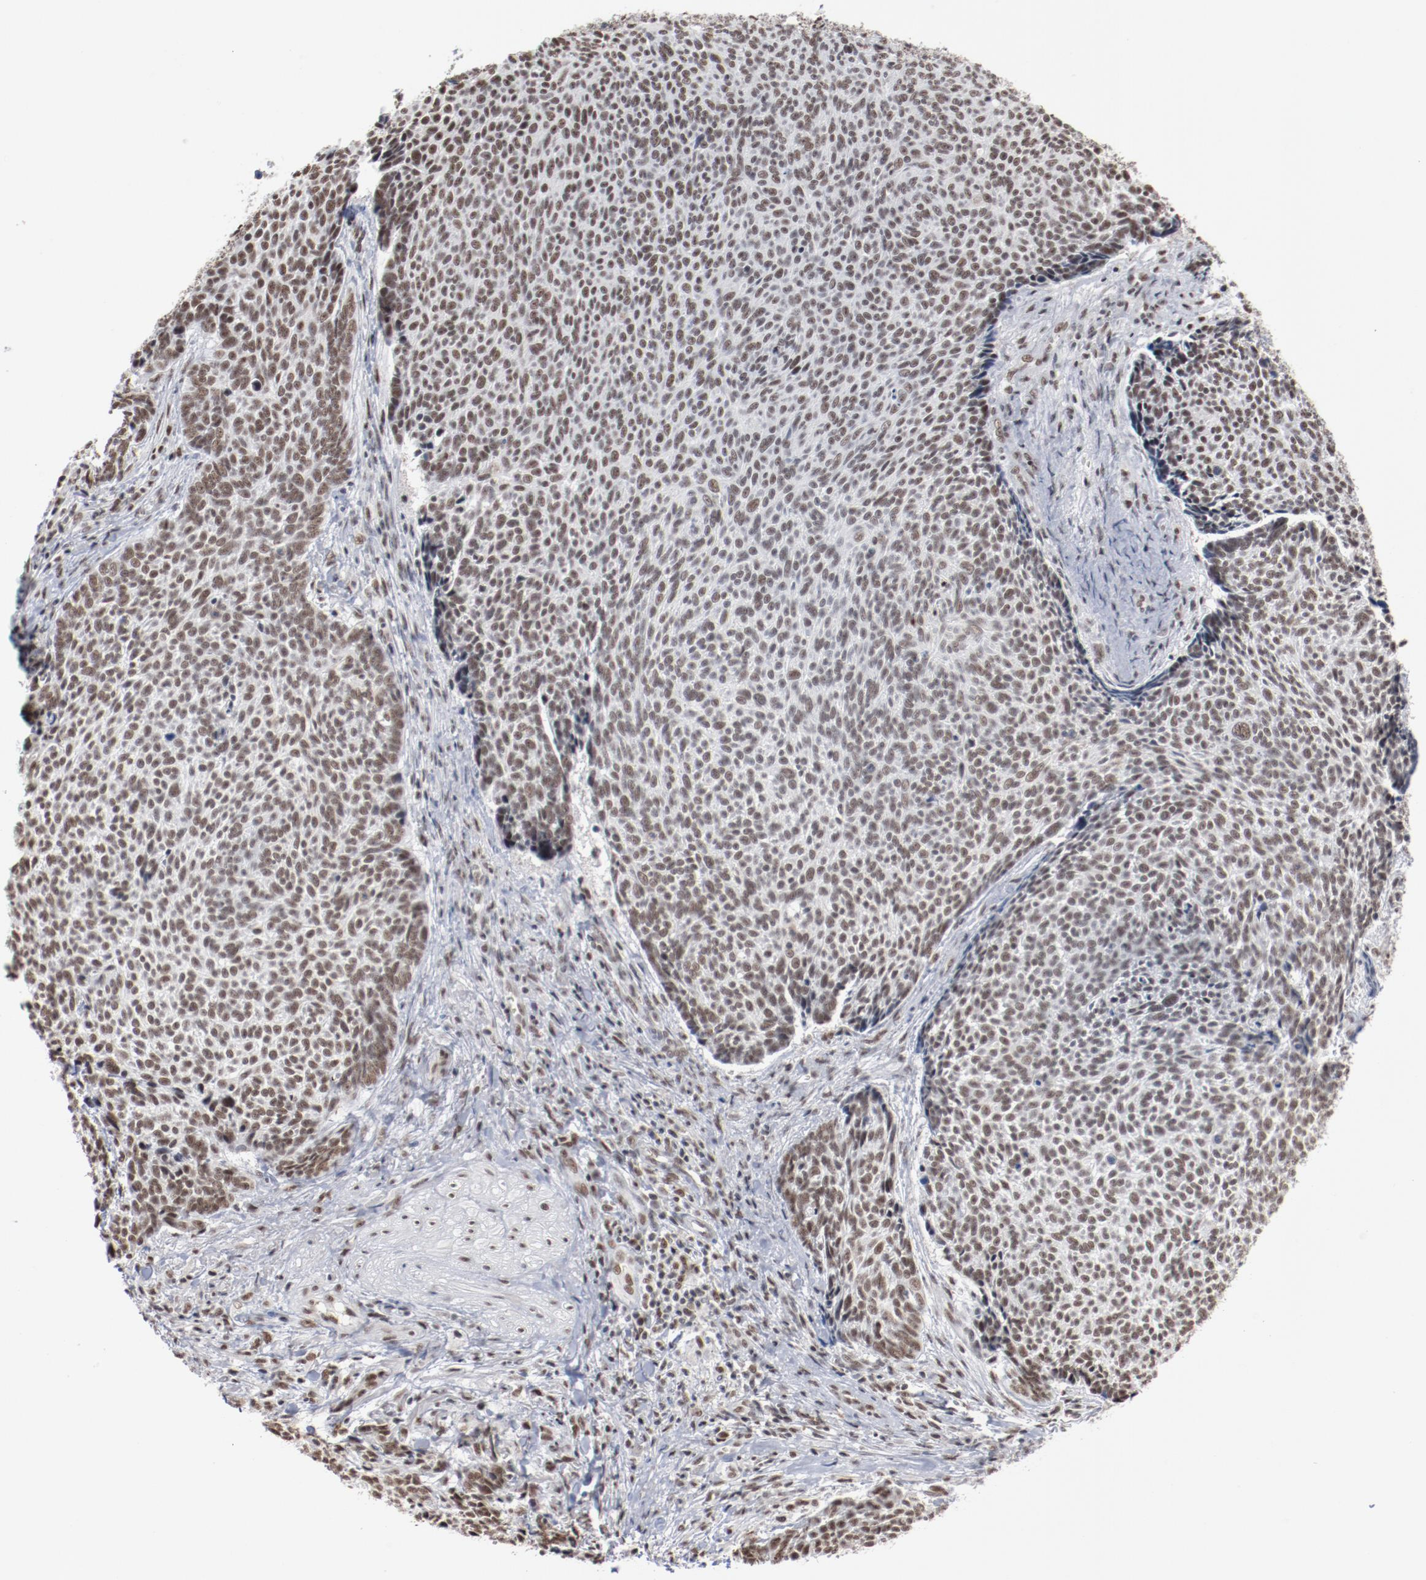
{"staining": {"intensity": "moderate", "quantity": ">75%", "location": "nuclear"}, "tissue": "skin cancer", "cell_type": "Tumor cells", "image_type": "cancer", "snomed": [{"axis": "morphology", "description": "Basal cell carcinoma"}, {"axis": "topography", "description": "Skin"}], "caption": "Immunohistochemical staining of human skin cancer exhibits medium levels of moderate nuclear protein positivity in approximately >75% of tumor cells.", "gene": "BUB3", "patient": {"sex": "male", "age": 84}}